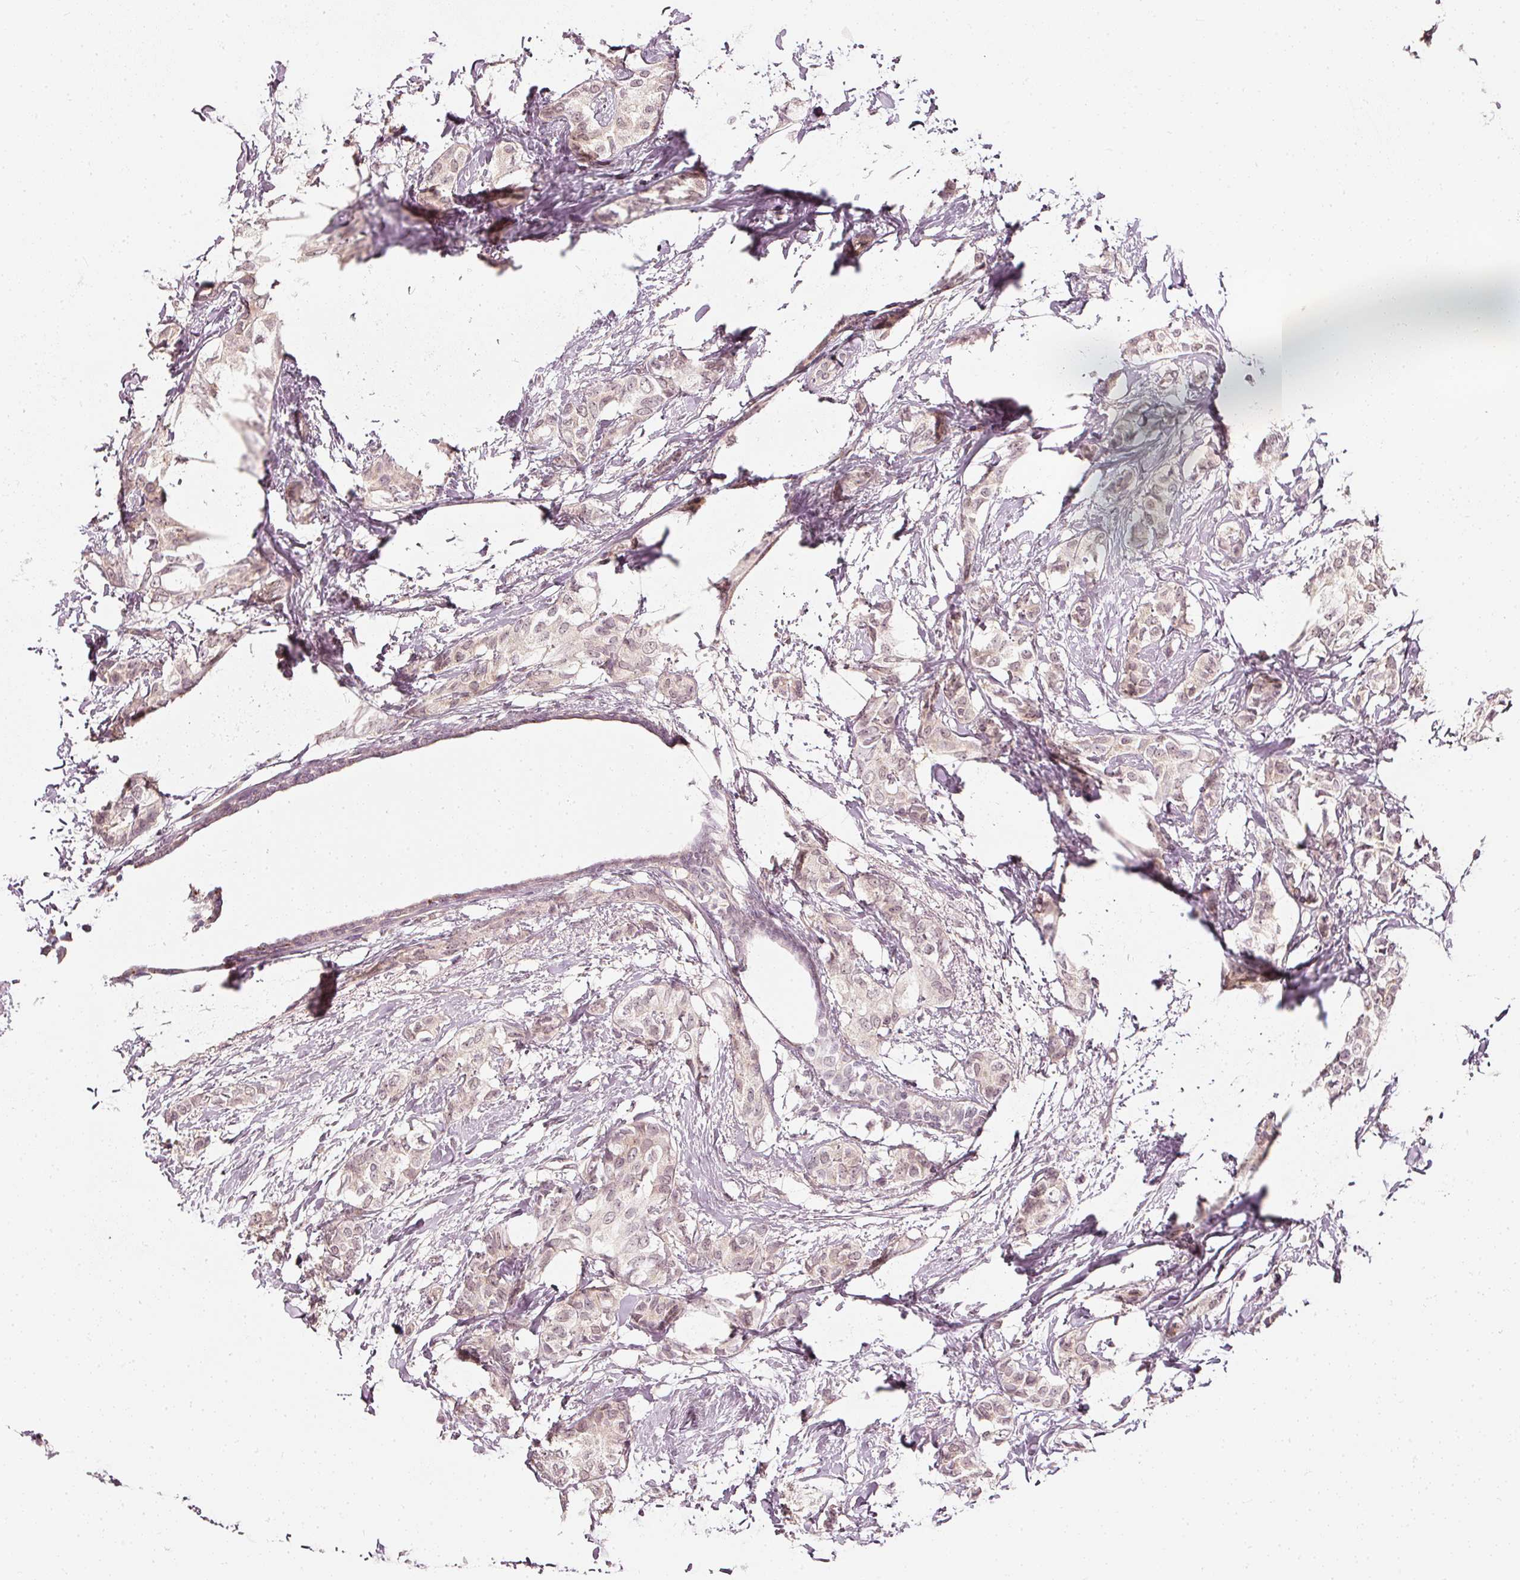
{"staining": {"intensity": "negative", "quantity": "none", "location": "none"}, "tissue": "breast cancer", "cell_type": "Tumor cells", "image_type": "cancer", "snomed": [{"axis": "morphology", "description": "Duct carcinoma"}, {"axis": "topography", "description": "Breast"}], "caption": "Immunohistochemistry (IHC) of breast invasive ductal carcinoma displays no expression in tumor cells.", "gene": "DRD2", "patient": {"sex": "female", "age": 73}}